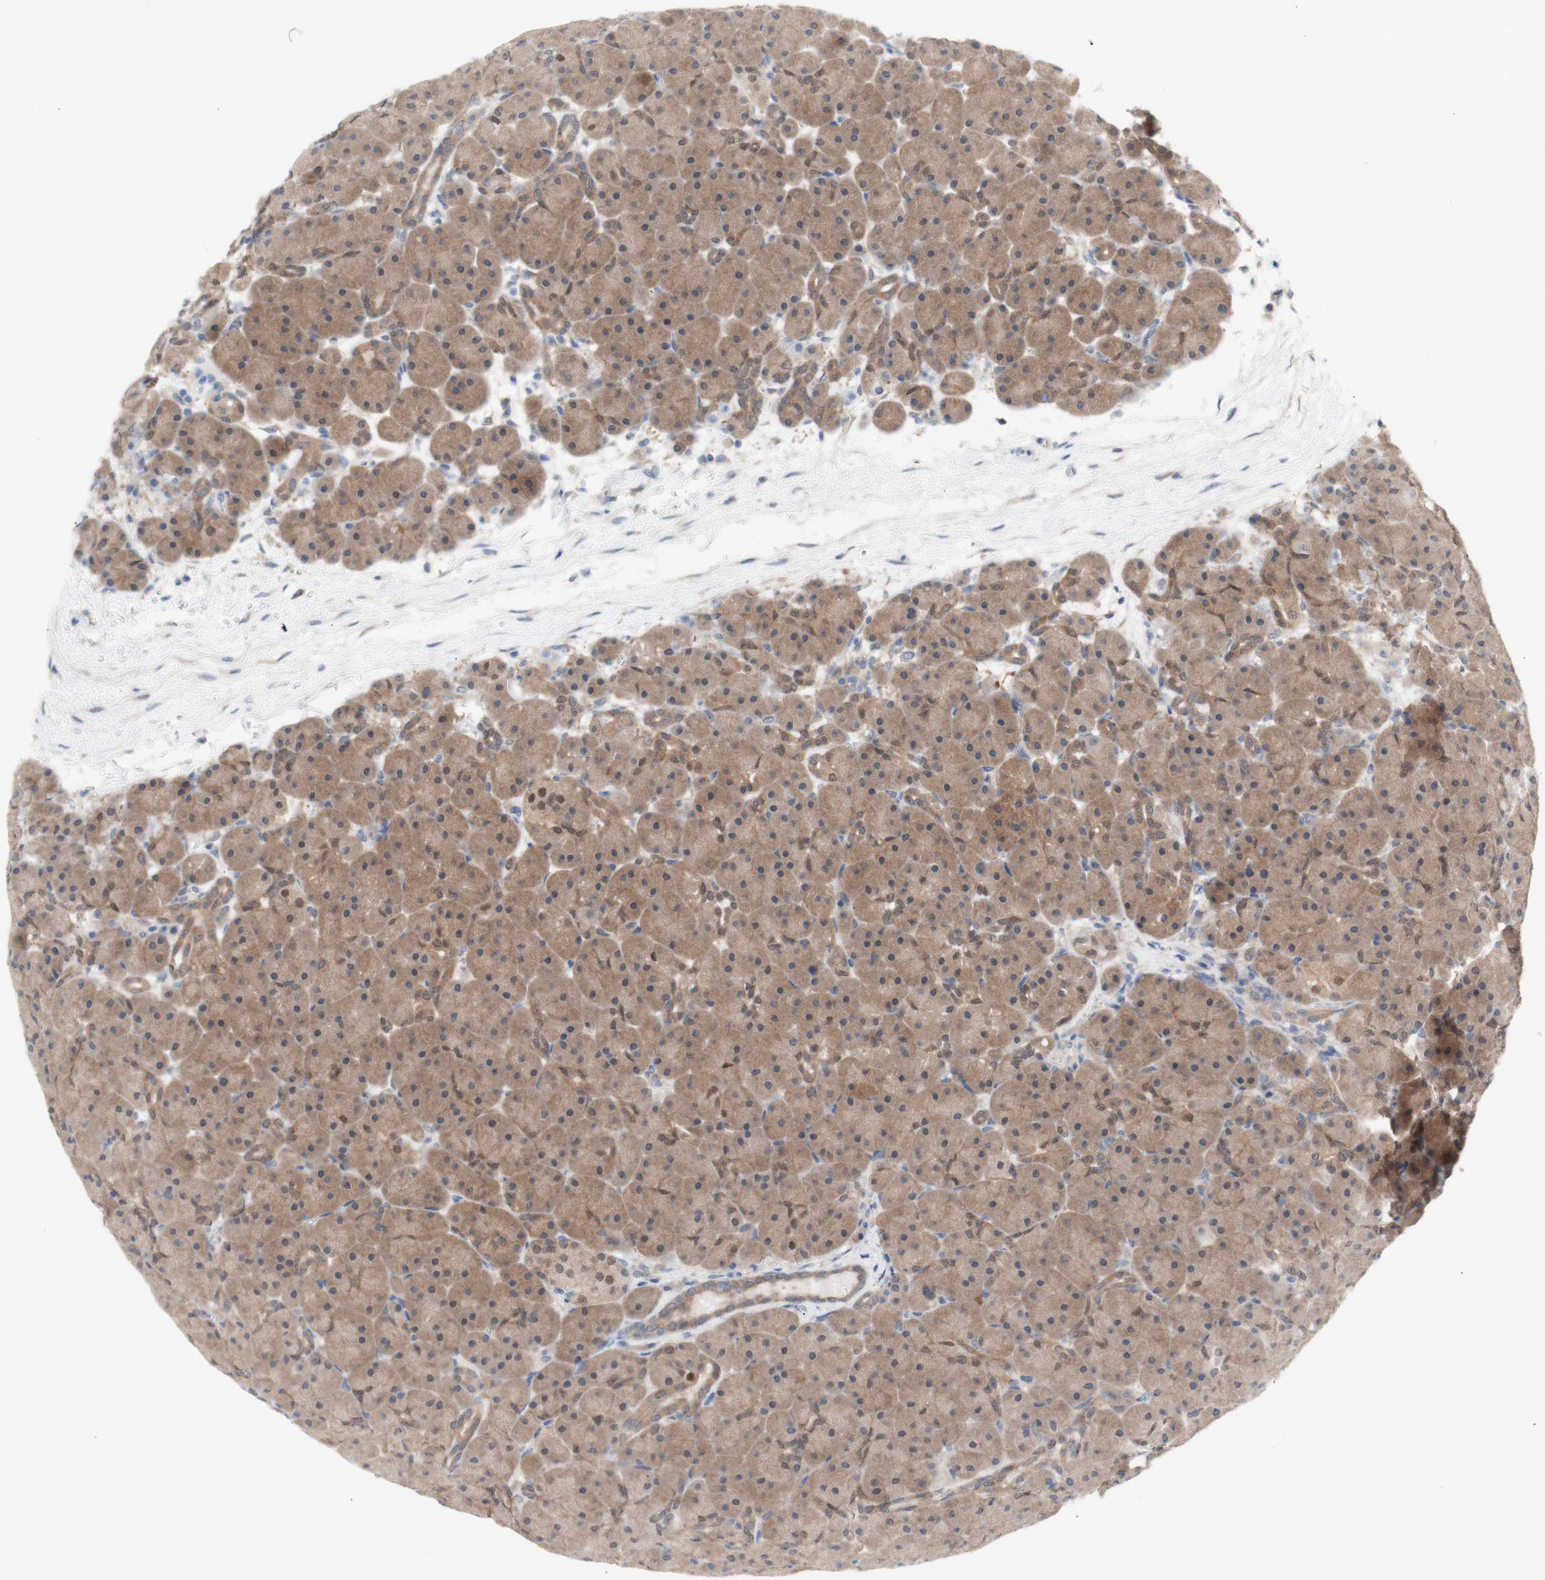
{"staining": {"intensity": "moderate", "quantity": ">75%", "location": "cytoplasmic/membranous"}, "tissue": "pancreas", "cell_type": "Exocrine glandular cells", "image_type": "normal", "snomed": [{"axis": "morphology", "description": "Normal tissue, NOS"}, {"axis": "topography", "description": "Pancreas"}], "caption": "Immunohistochemical staining of benign pancreas displays moderate cytoplasmic/membranous protein expression in about >75% of exocrine glandular cells.", "gene": "PRMT5", "patient": {"sex": "male", "age": 66}}